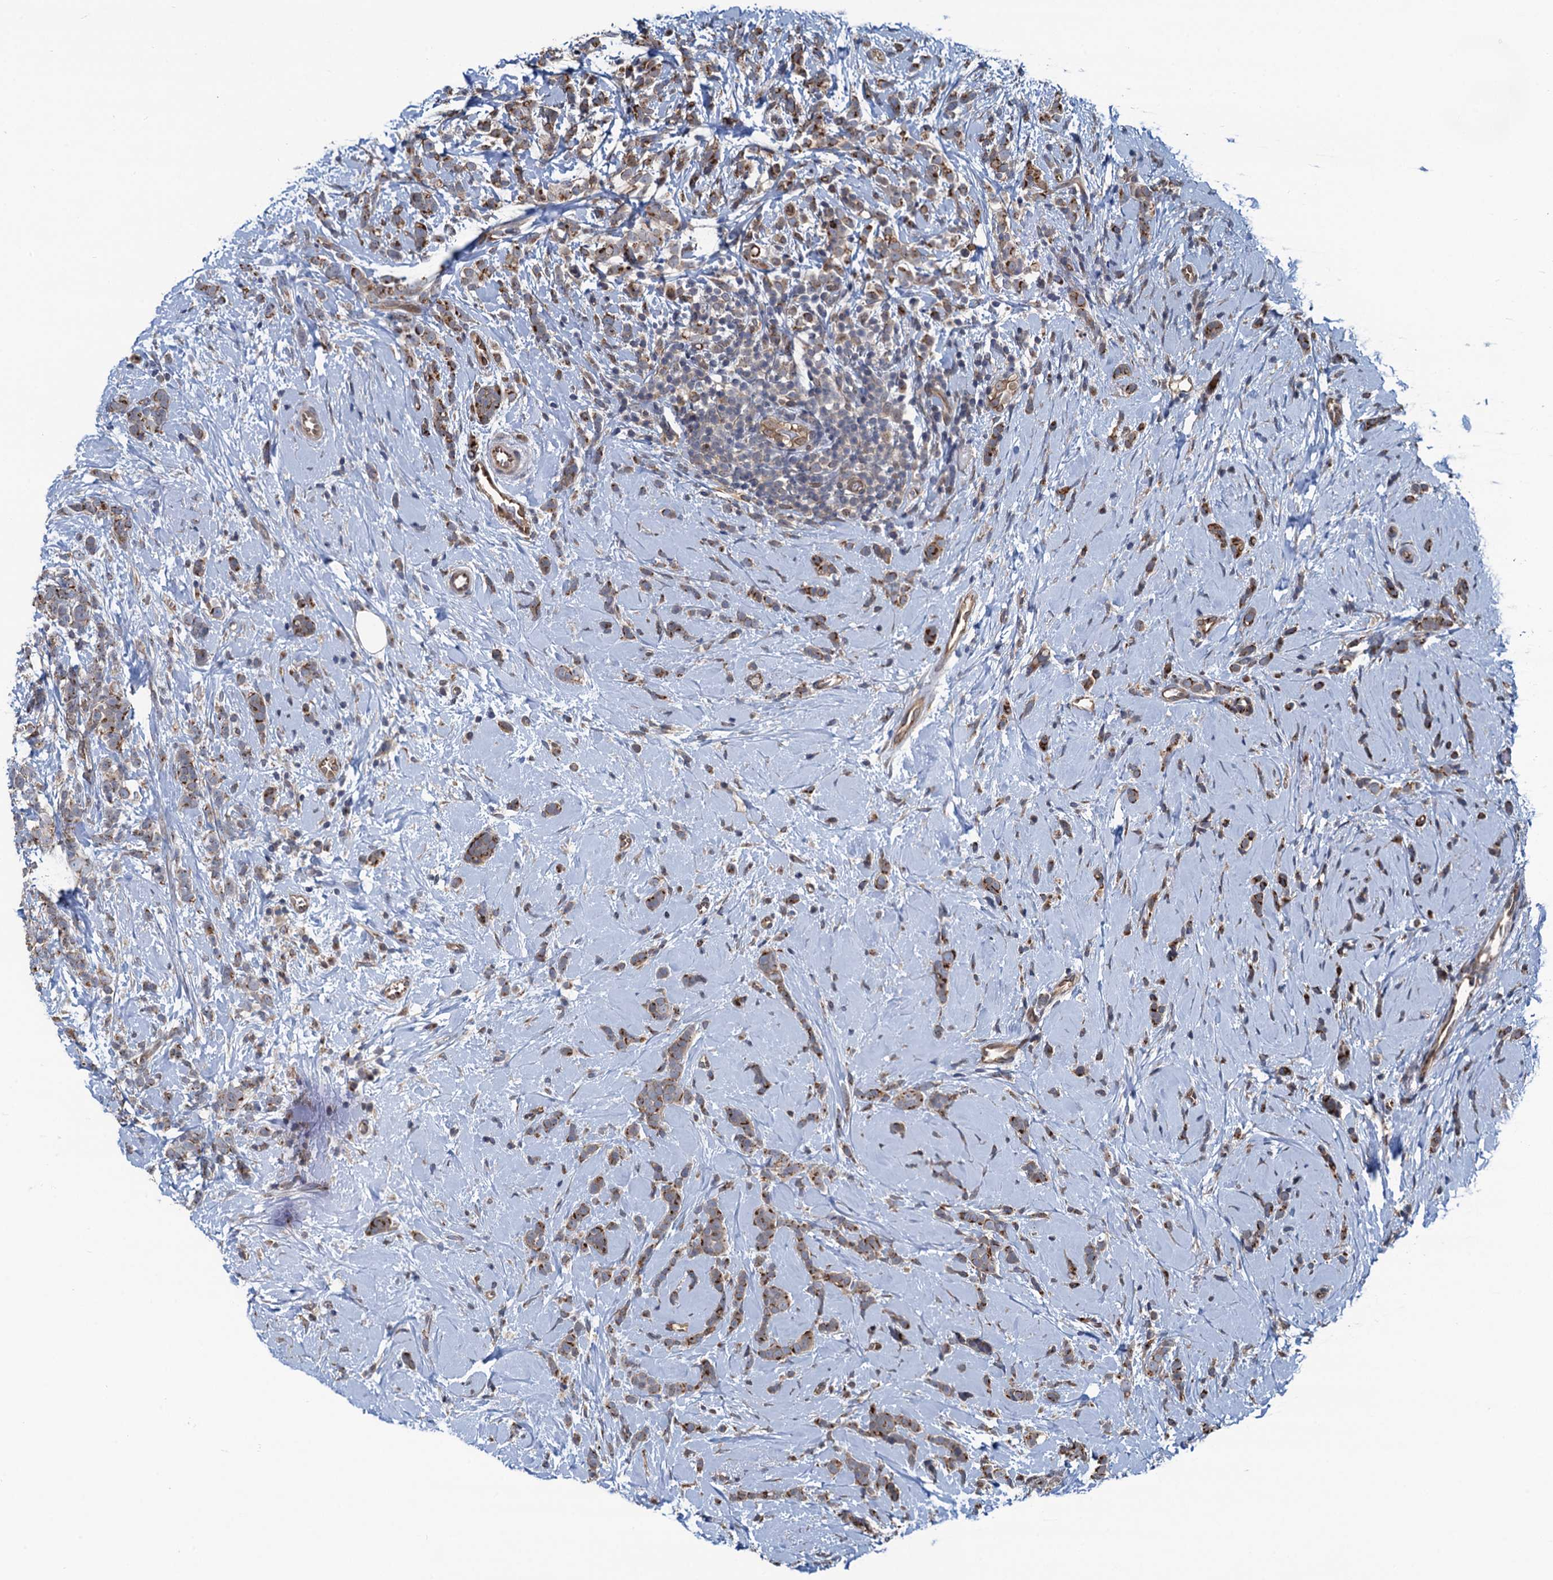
{"staining": {"intensity": "moderate", "quantity": "25%-75%", "location": "cytoplasmic/membranous"}, "tissue": "breast cancer", "cell_type": "Tumor cells", "image_type": "cancer", "snomed": [{"axis": "morphology", "description": "Lobular carcinoma"}, {"axis": "topography", "description": "Breast"}], "caption": "An image of breast cancer stained for a protein exhibits moderate cytoplasmic/membranous brown staining in tumor cells.", "gene": "RNF125", "patient": {"sex": "female", "age": 58}}